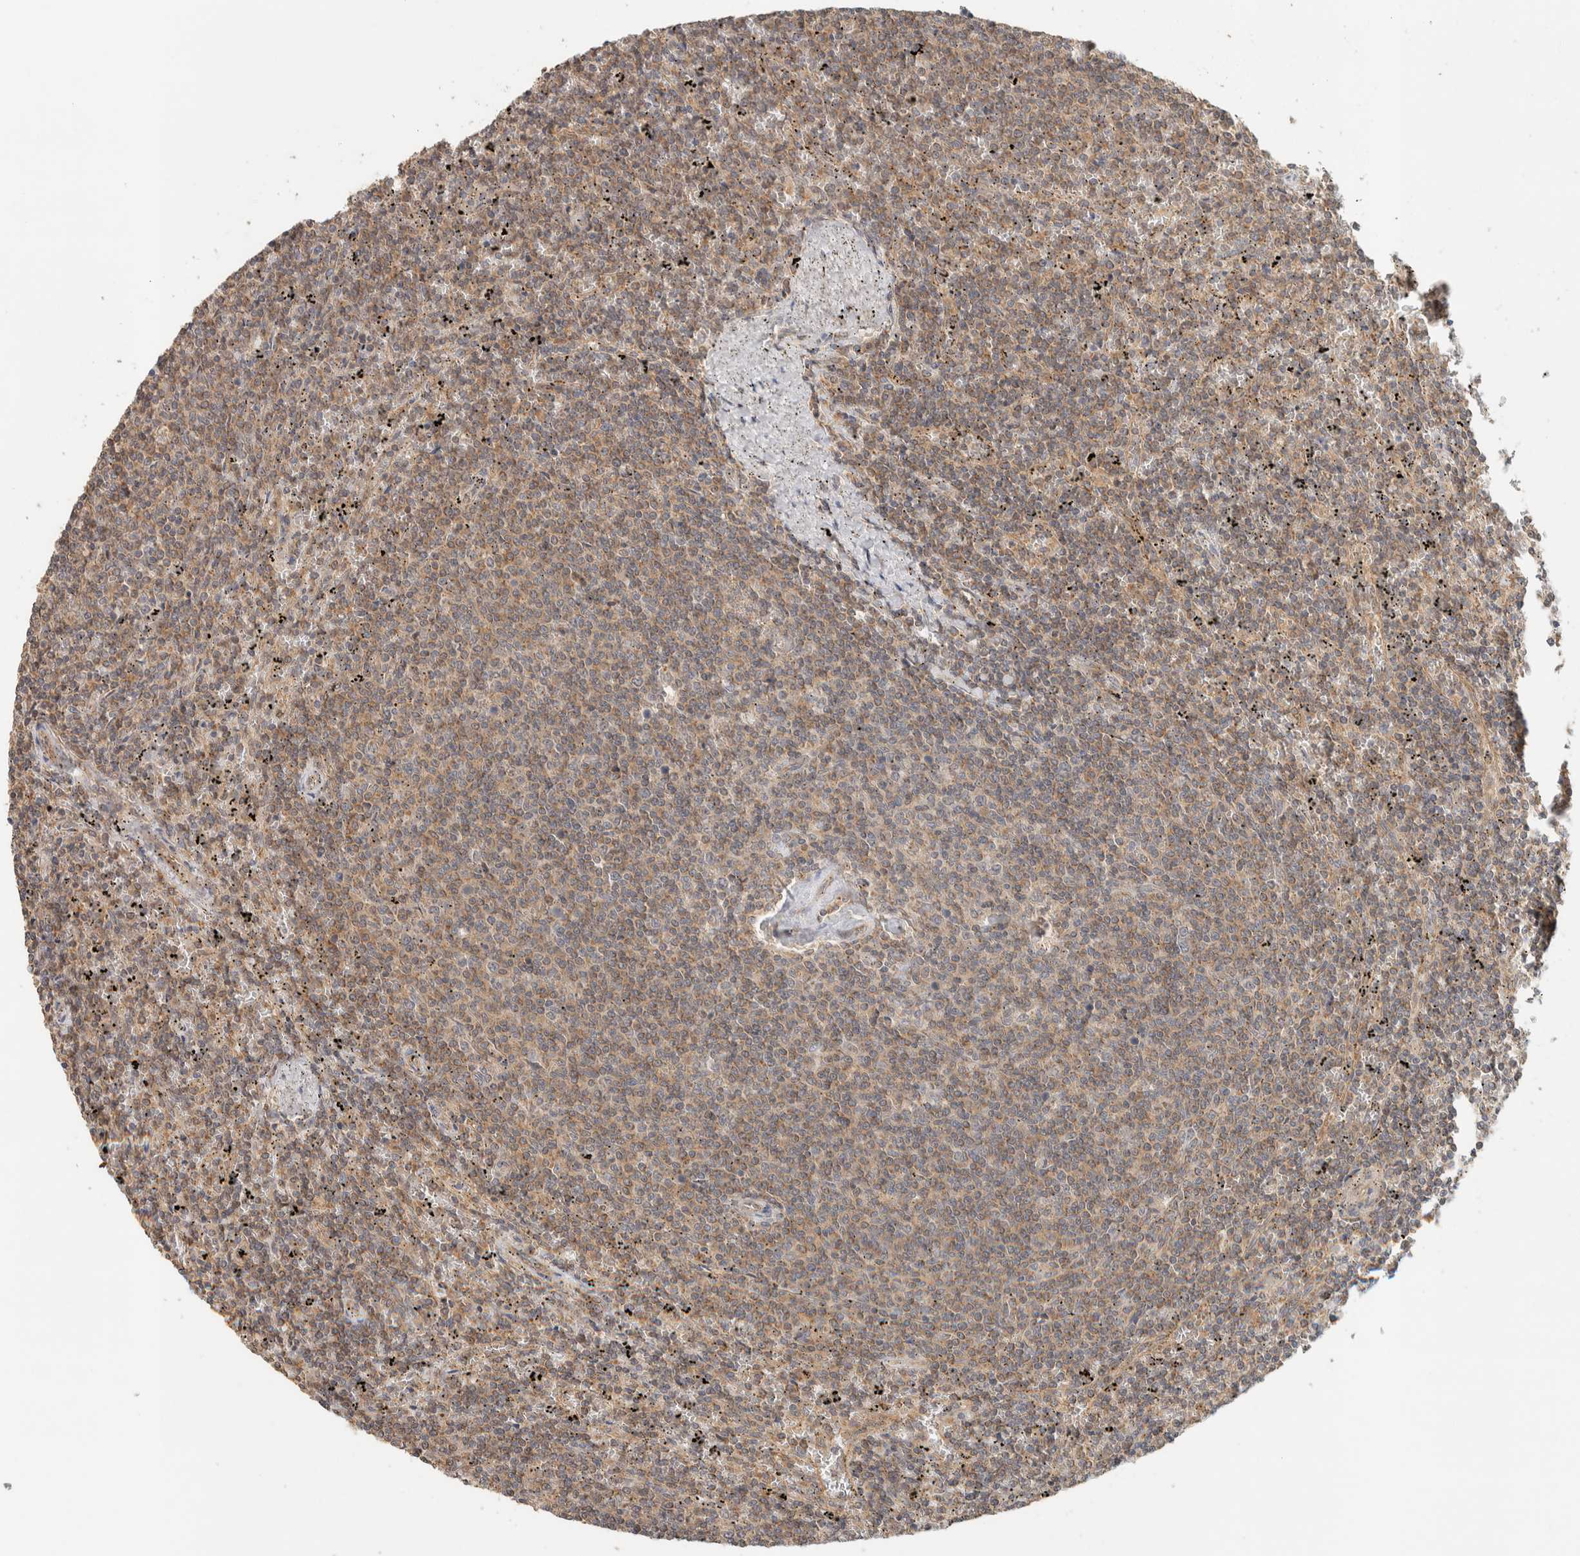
{"staining": {"intensity": "weak", "quantity": ">75%", "location": "cytoplasmic/membranous"}, "tissue": "lymphoma", "cell_type": "Tumor cells", "image_type": "cancer", "snomed": [{"axis": "morphology", "description": "Malignant lymphoma, non-Hodgkin's type, Low grade"}, {"axis": "topography", "description": "Spleen"}], "caption": "Protein expression analysis of human malignant lymphoma, non-Hodgkin's type (low-grade) reveals weak cytoplasmic/membranous positivity in approximately >75% of tumor cells. (Stains: DAB in brown, nuclei in blue, Microscopy: brightfield microscopy at high magnification).", "gene": "PDE7B", "patient": {"sex": "female", "age": 50}}